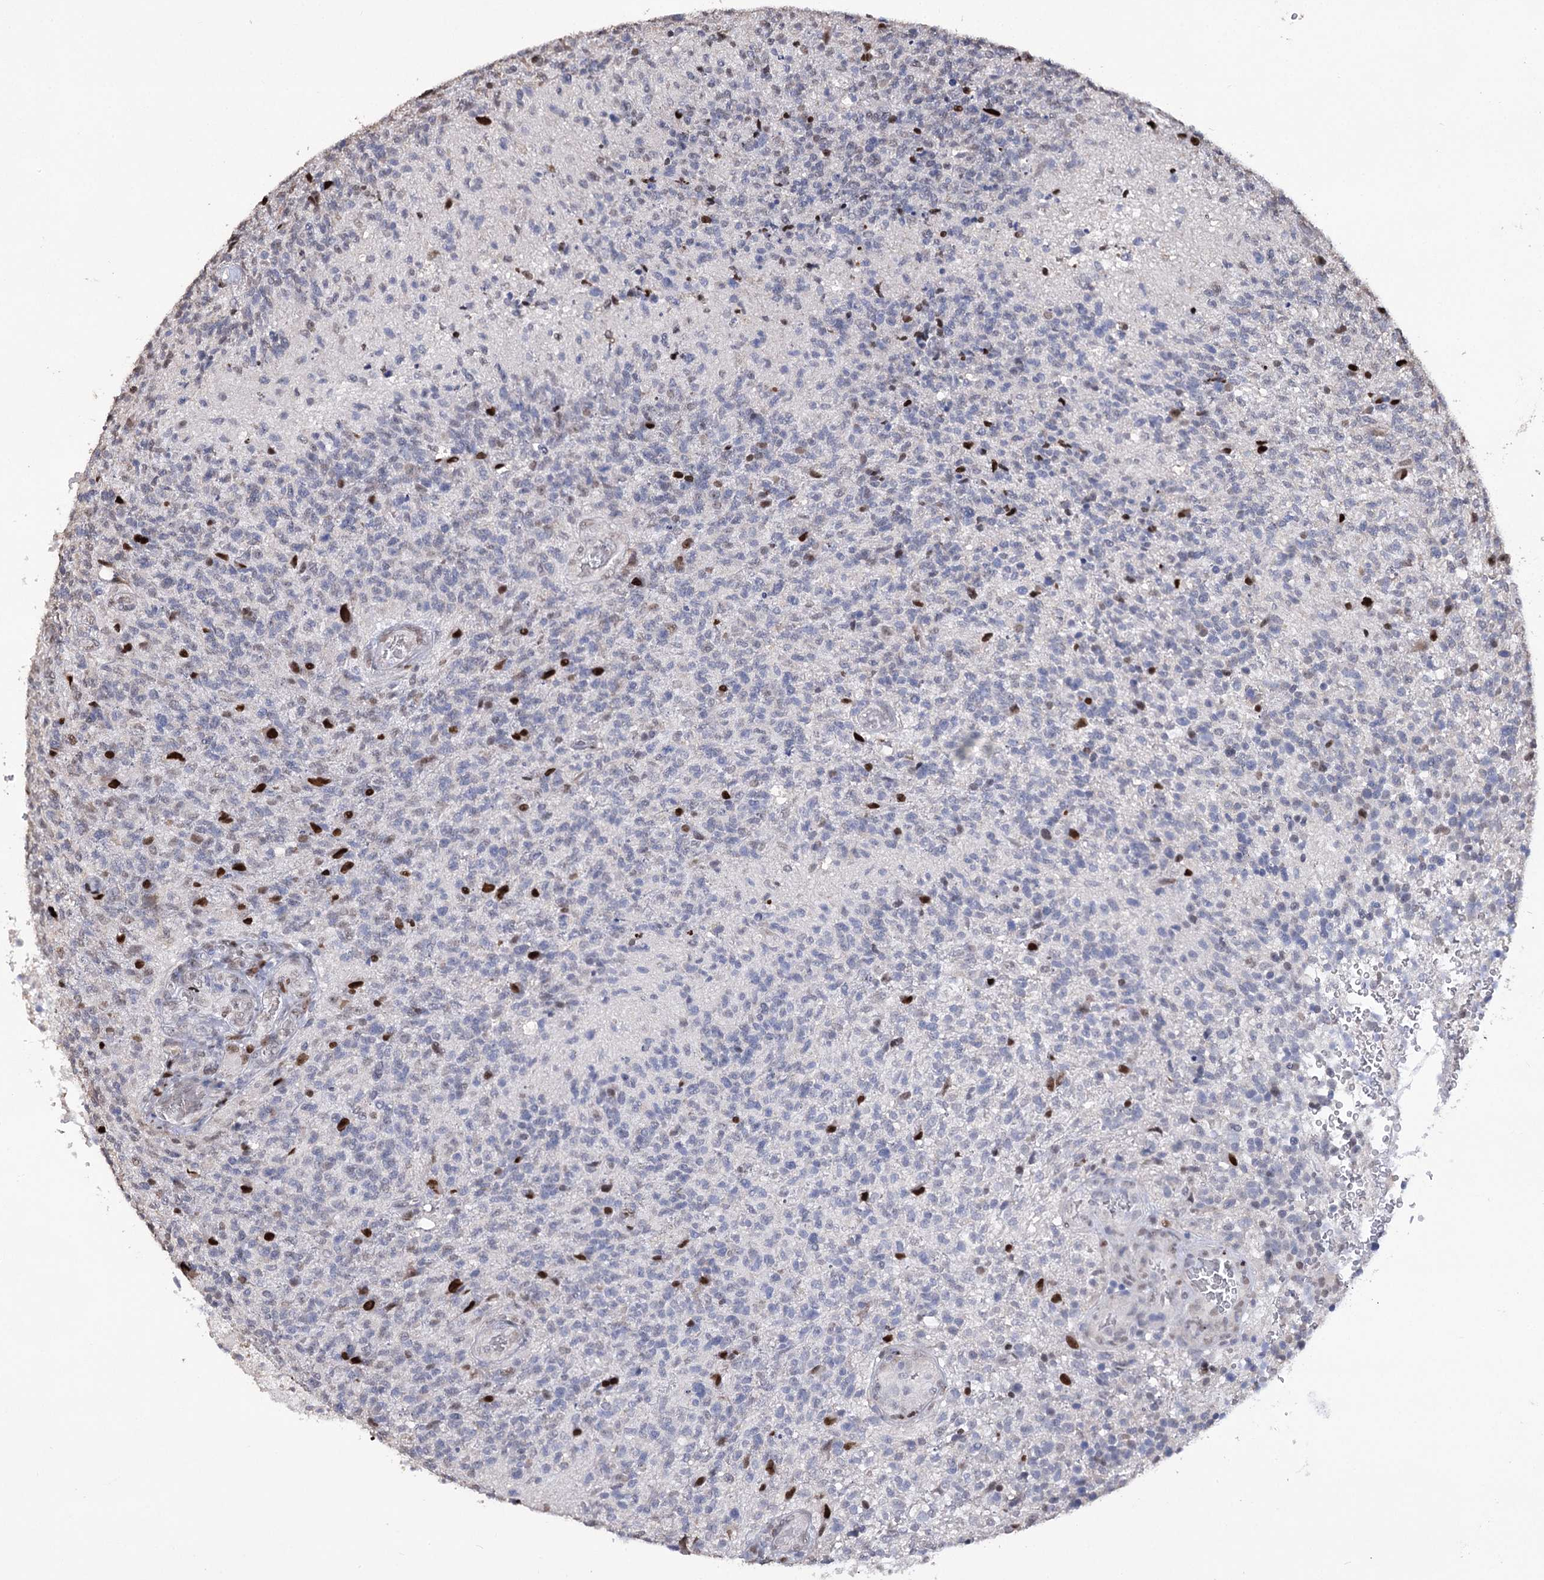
{"staining": {"intensity": "negative", "quantity": "none", "location": "none"}, "tissue": "glioma", "cell_type": "Tumor cells", "image_type": "cancer", "snomed": [{"axis": "morphology", "description": "Glioma, malignant, High grade"}, {"axis": "topography", "description": "Brain"}], "caption": "Photomicrograph shows no protein positivity in tumor cells of glioma tissue.", "gene": "NFU1", "patient": {"sex": "male", "age": 56}}